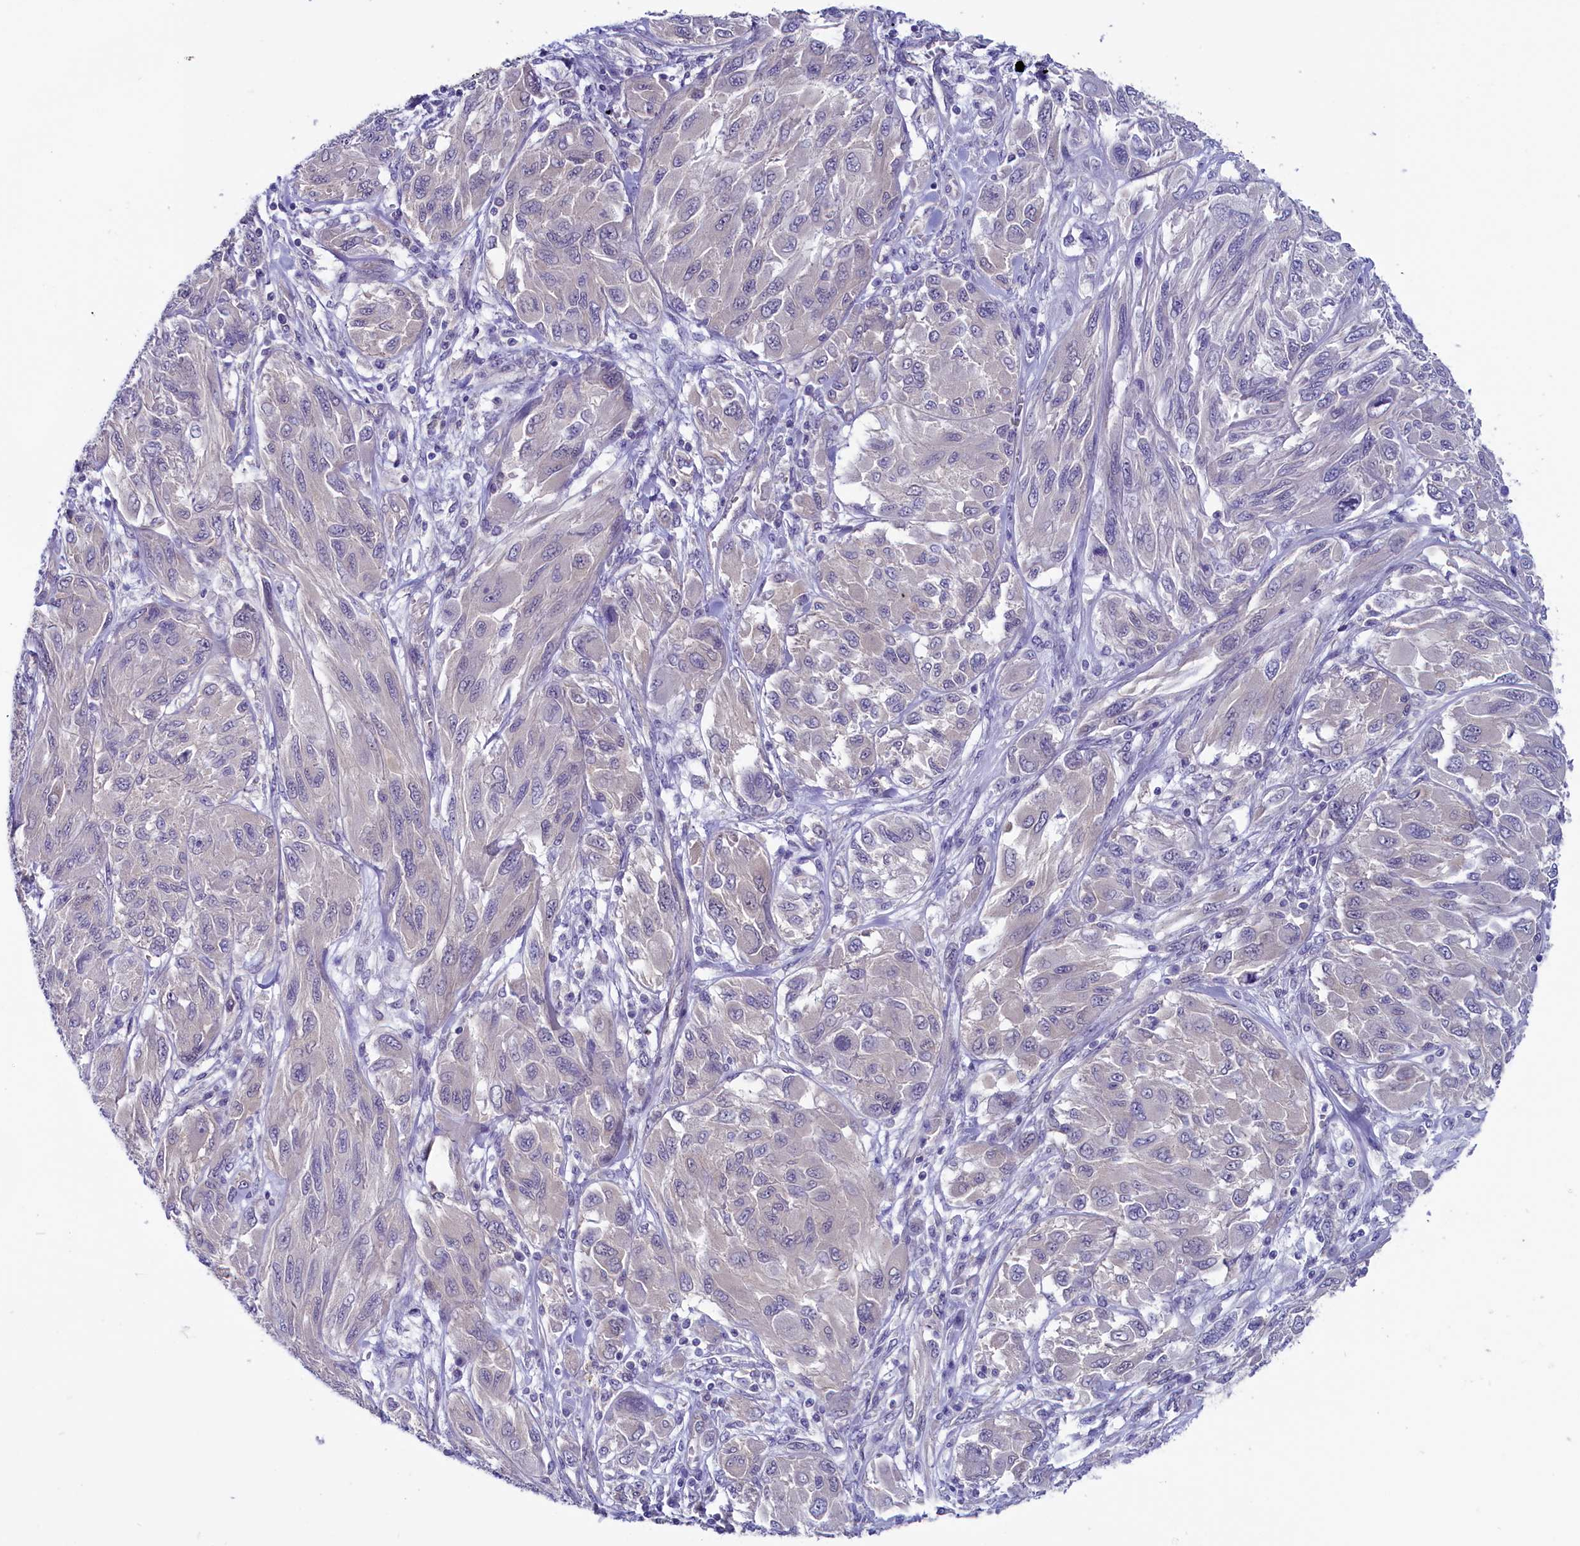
{"staining": {"intensity": "negative", "quantity": "none", "location": "none"}, "tissue": "melanoma", "cell_type": "Tumor cells", "image_type": "cancer", "snomed": [{"axis": "morphology", "description": "Malignant melanoma, NOS"}, {"axis": "topography", "description": "Skin"}], "caption": "IHC micrograph of human malignant melanoma stained for a protein (brown), which exhibits no staining in tumor cells. (DAB immunohistochemistry, high magnification).", "gene": "CIAPIN1", "patient": {"sex": "female", "age": 91}}